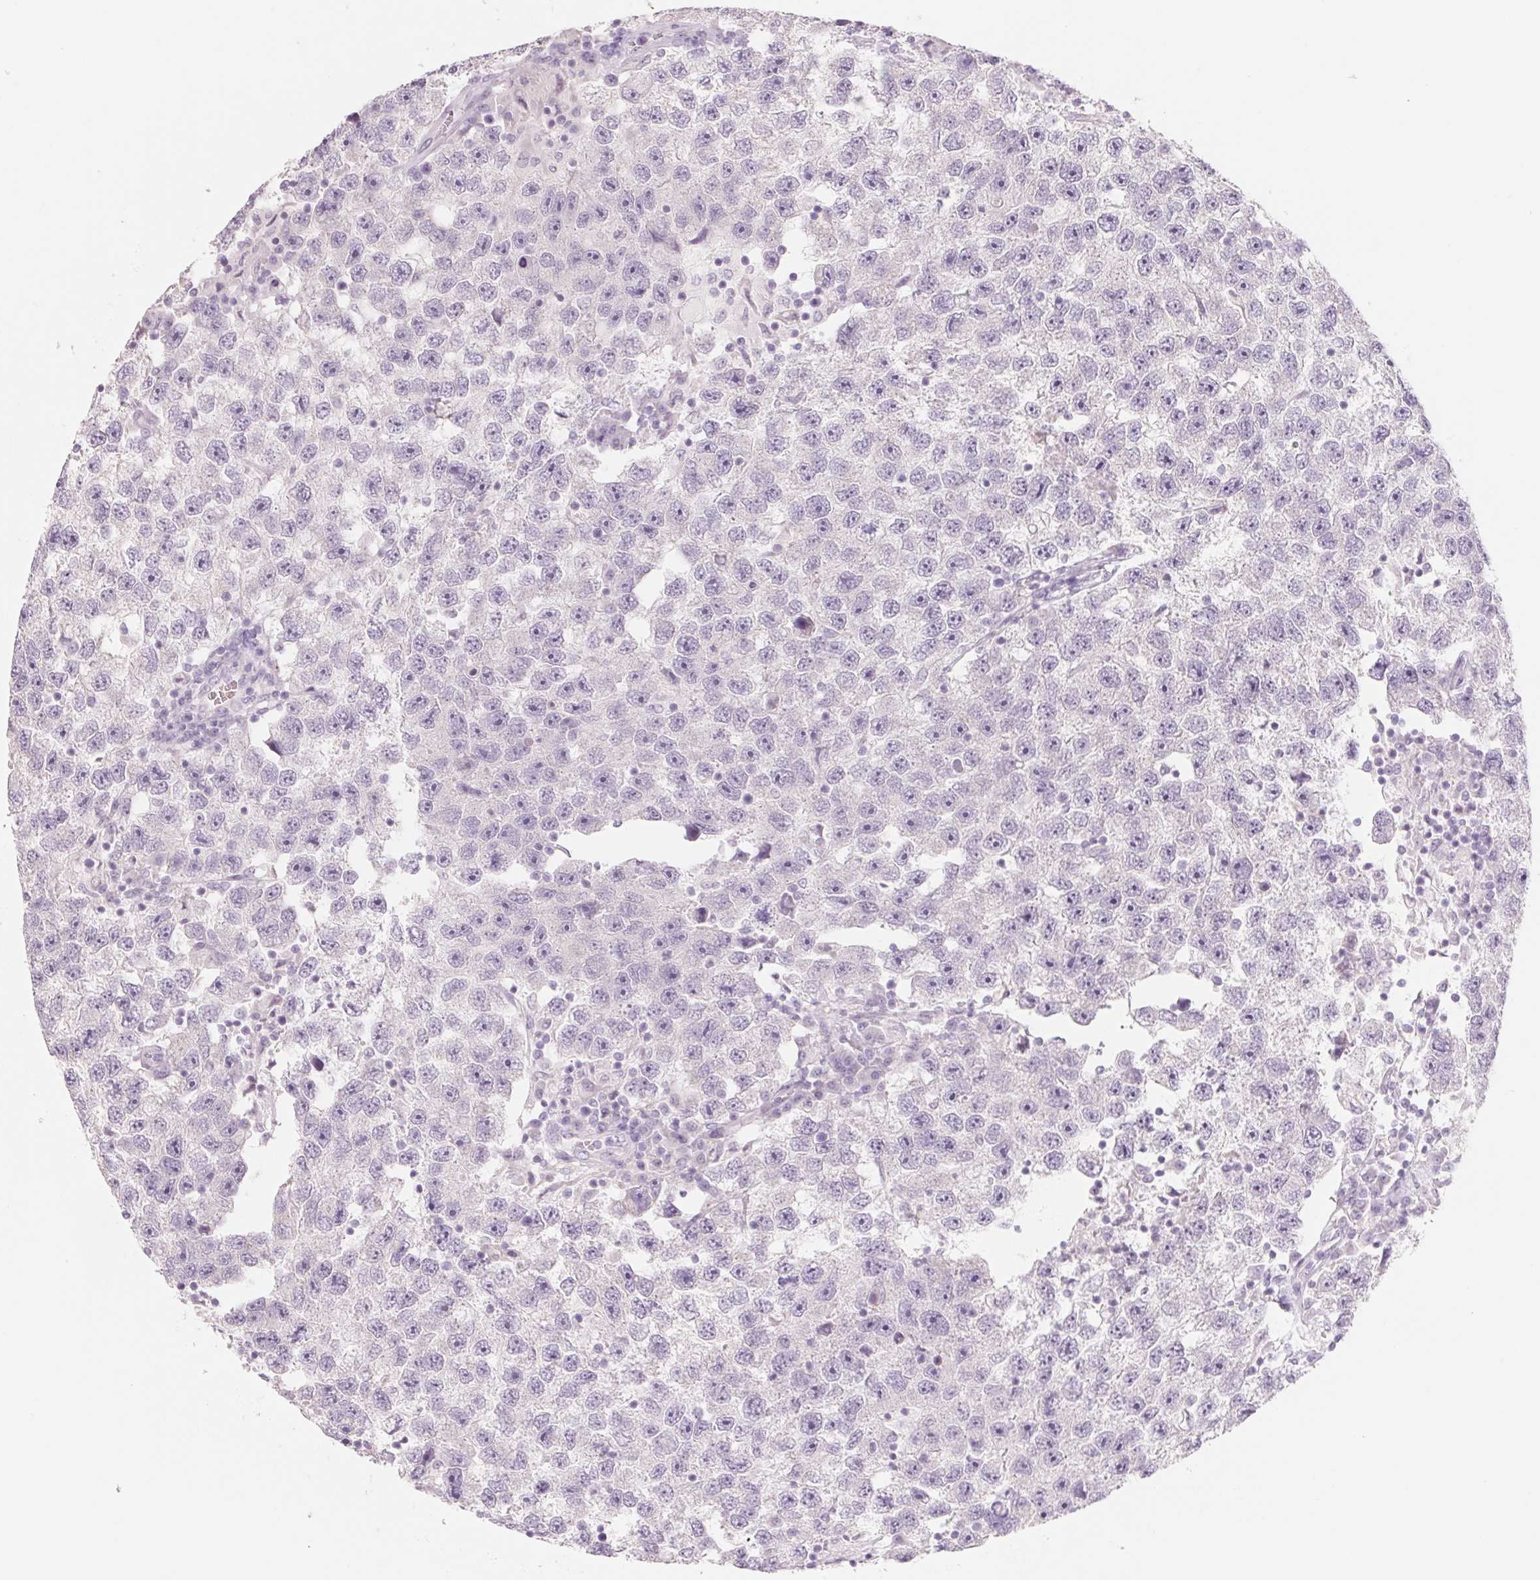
{"staining": {"intensity": "negative", "quantity": "none", "location": "none"}, "tissue": "testis cancer", "cell_type": "Tumor cells", "image_type": "cancer", "snomed": [{"axis": "morphology", "description": "Seminoma, NOS"}, {"axis": "topography", "description": "Testis"}], "caption": "Tumor cells are negative for protein expression in human testis seminoma.", "gene": "POU1F1", "patient": {"sex": "male", "age": 26}}